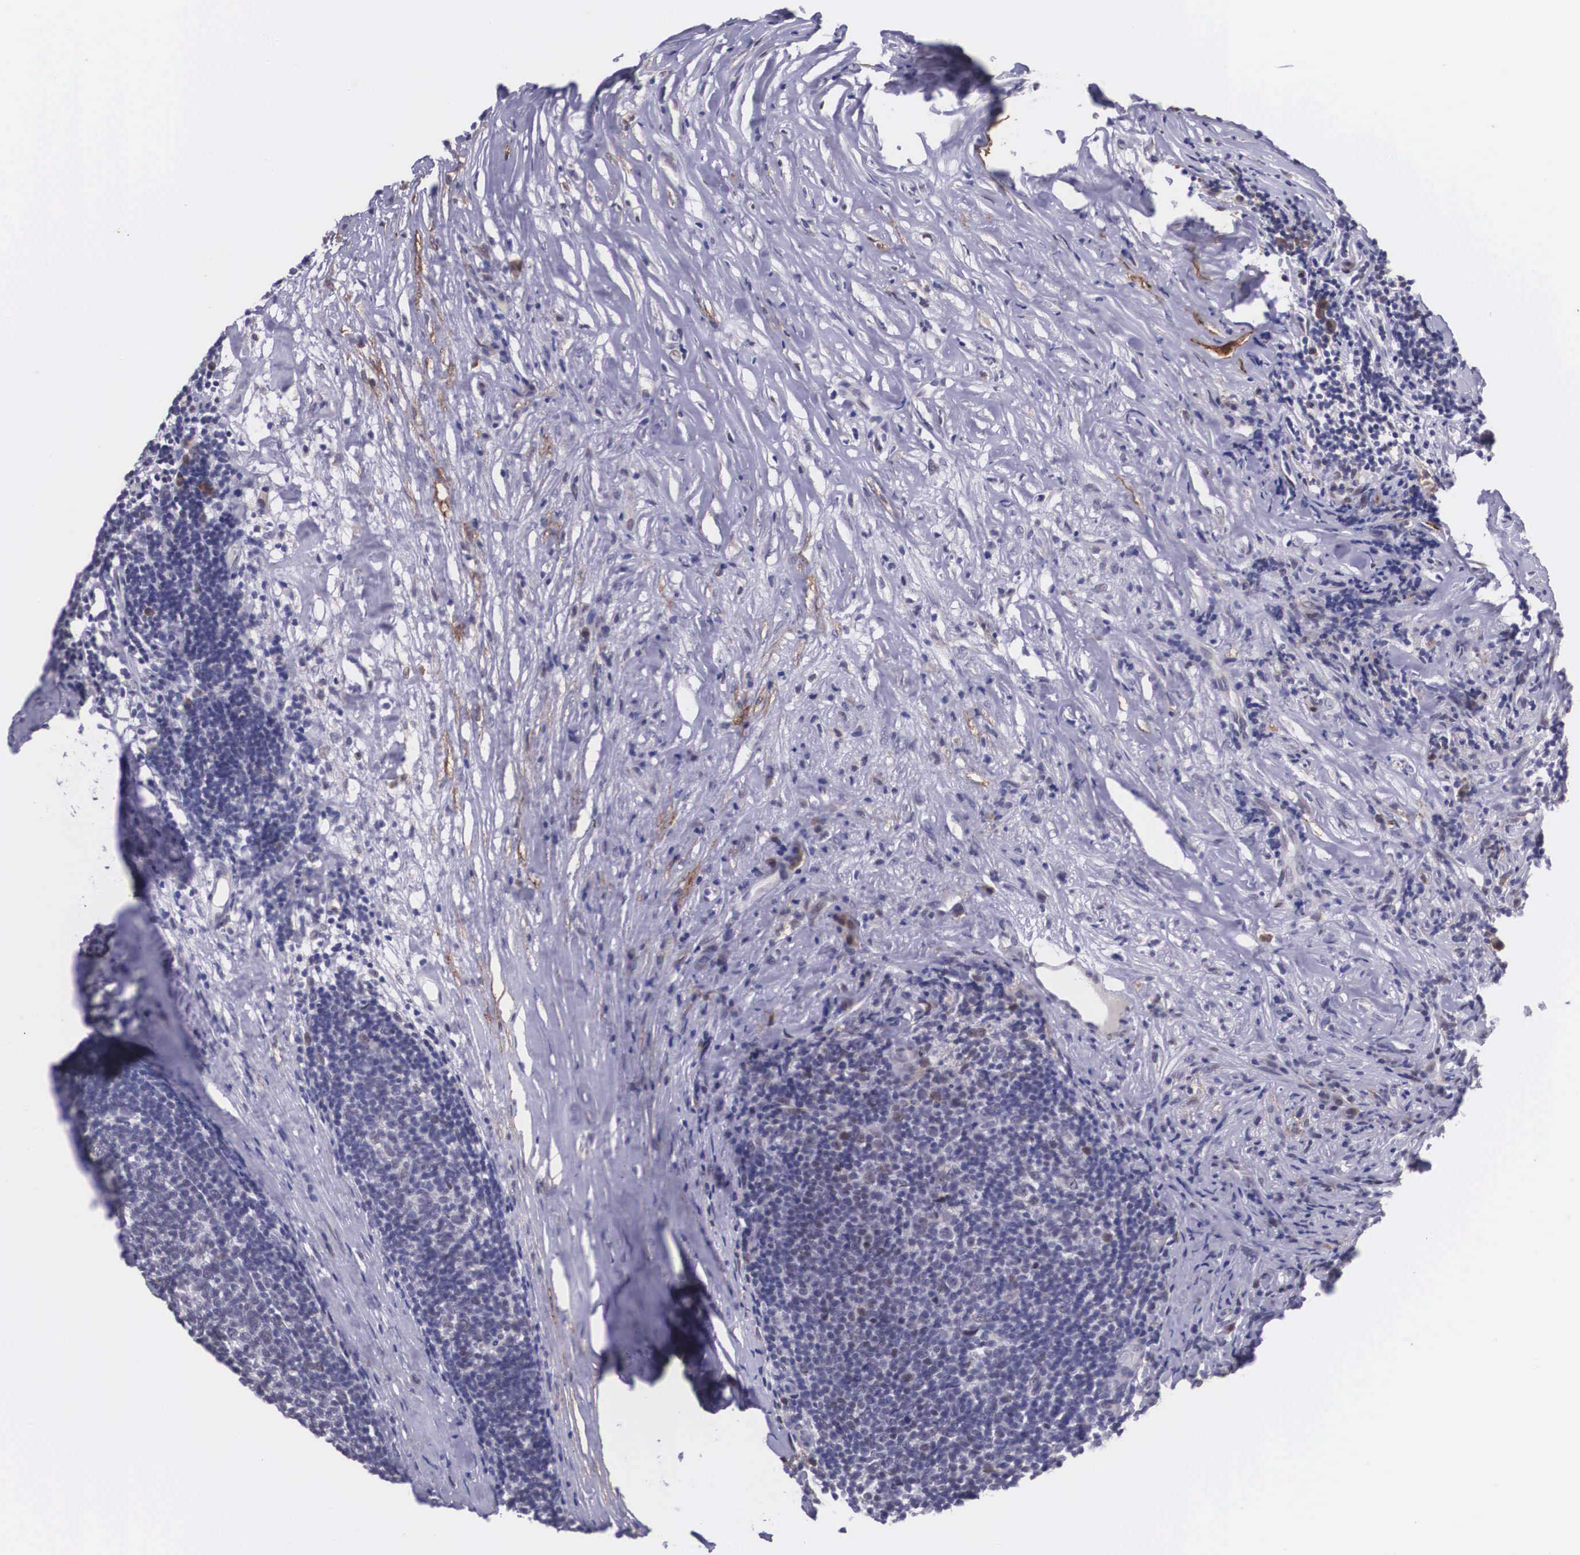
{"staining": {"intensity": "negative", "quantity": "none", "location": "none"}, "tissue": "lymphoma", "cell_type": "Tumor cells", "image_type": "cancer", "snomed": [{"axis": "morphology", "description": "Malignant lymphoma, non-Hodgkin's type, Low grade"}, {"axis": "topography", "description": "Lymph node"}], "caption": "Immunohistochemistry of low-grade malignant lymphoma, non-Hodgkin's type shows no staining in tumor cells.", "gene": "SLC25A21", "patient": {"sex": "male", "age": 74}}